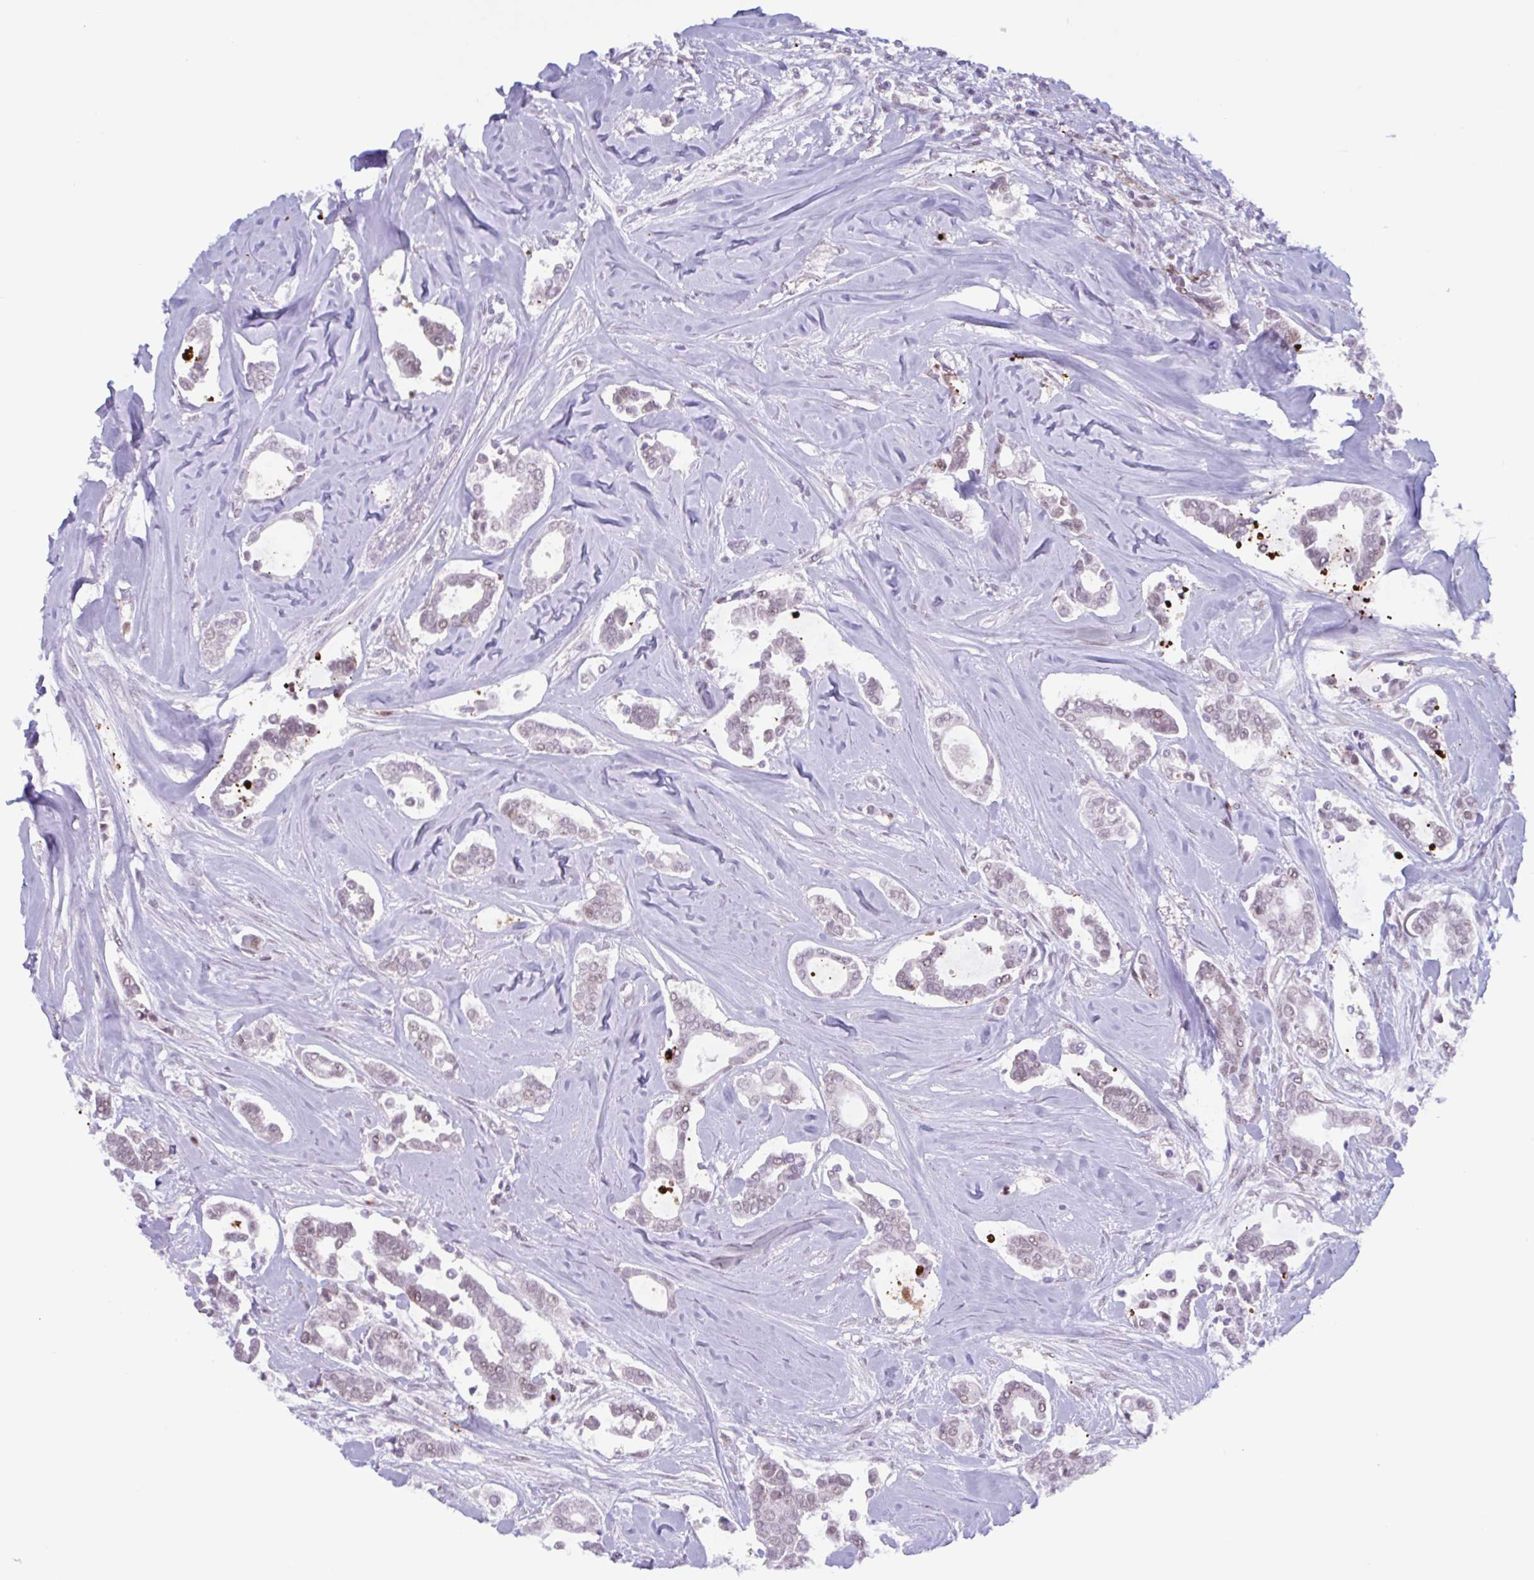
{"staining": {"intensity": "weak", "quantity": "25%-75%", "location": "nuclear"}, "tissue": "breast cancer", "cell_type": "Tumor cells", "image_type": "cancer", "snomed": [{"axis": "morphology", "description": "Duct carcinoma"}, {"axis": "topography", "description": "Breast"}], "caption": "This is a photomicrograph of immunohistochemistry (IHC) staining of intraductal carcinoma (breast), which shows weak positivity in the nuclear of tumor cells.", "gene": "PLG", "patient": {"sex": "female", "age": 84}}